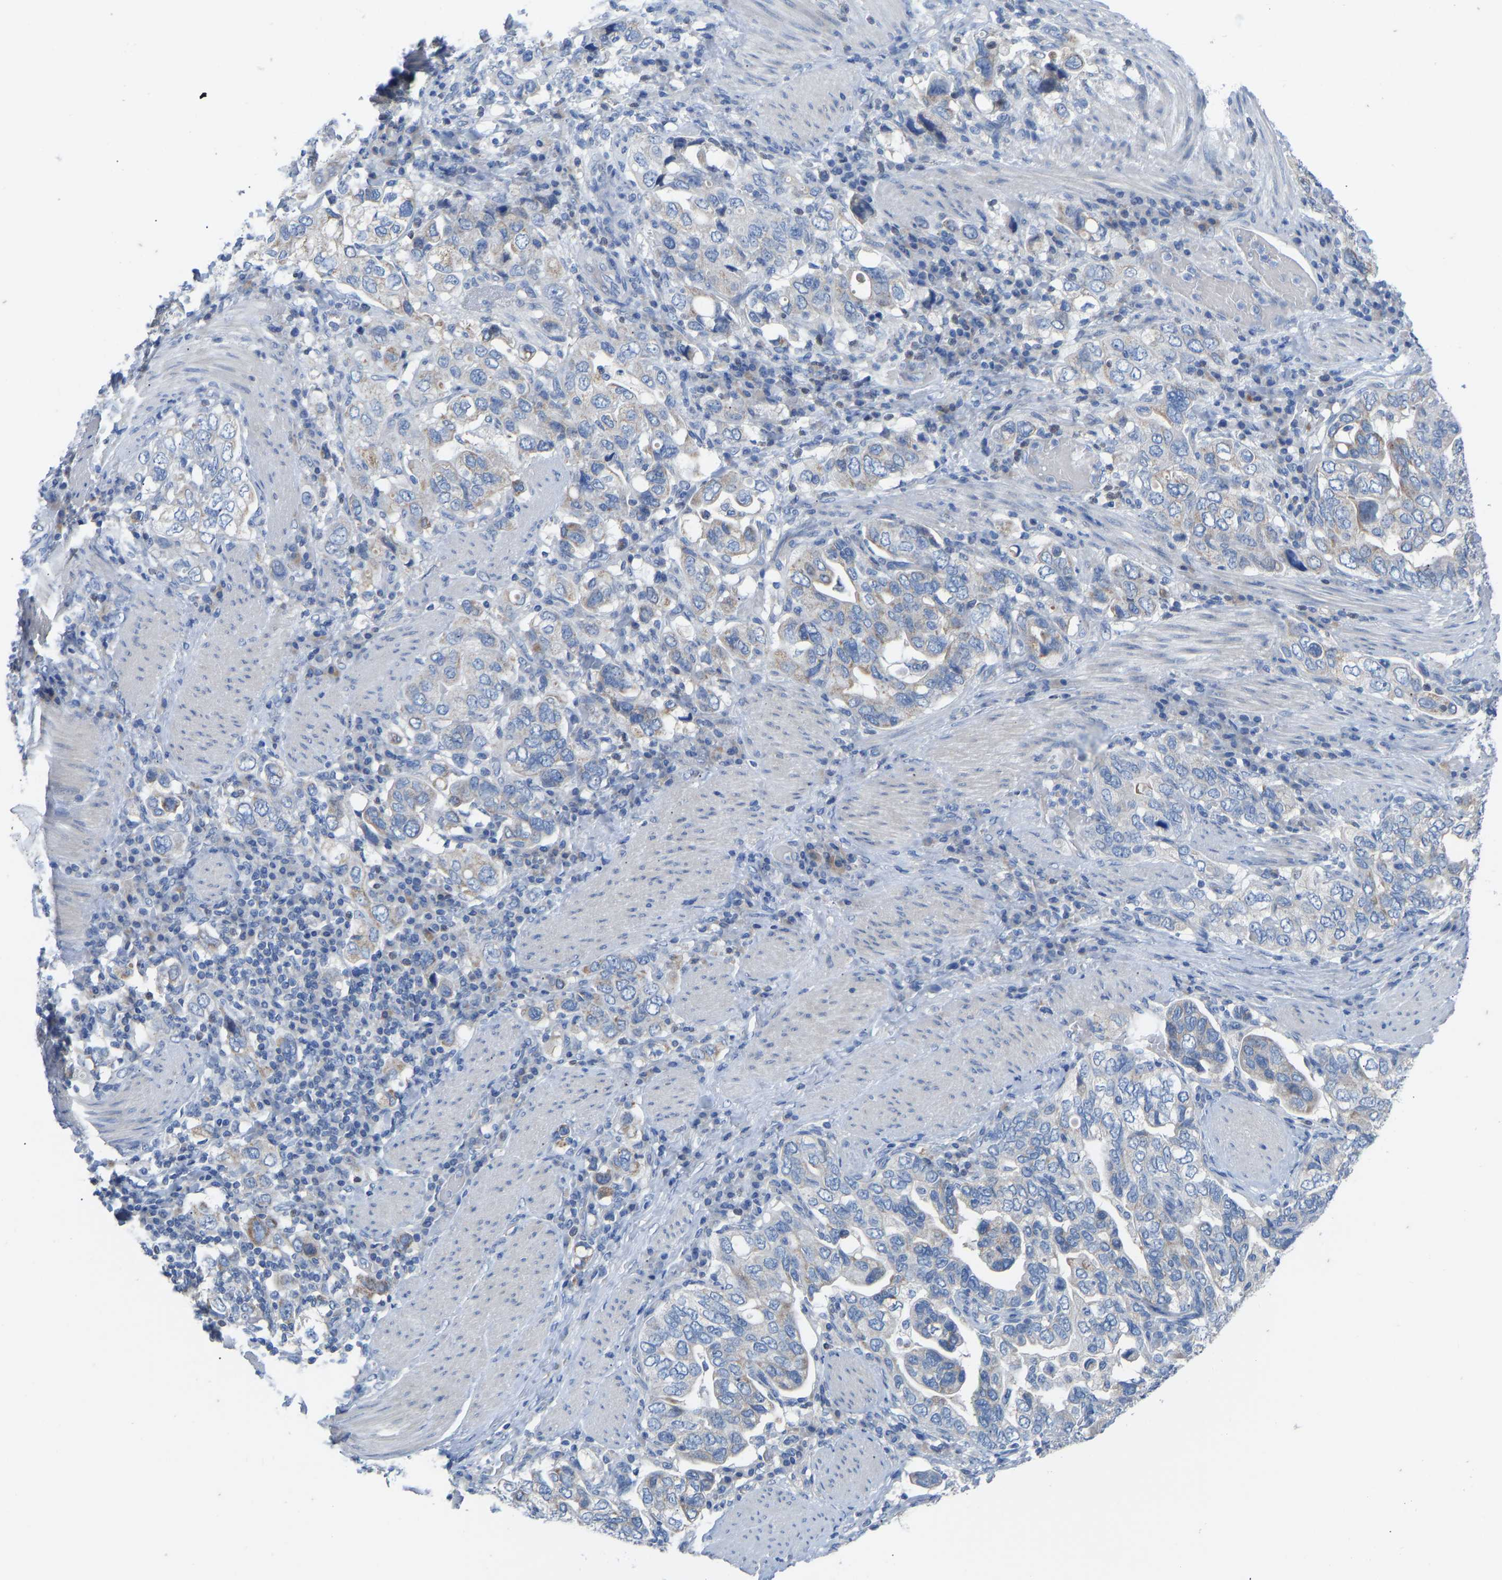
{"staining": {"intensity": "weak", "quantity": "<25%", "location": "cytoplasmic/membranous"}, "tissue": "stomach cancer", "cell_type": "Tumor cells", "image_type": "cancer", "snomed": [{"axis": "morphology", "description": "Adenocarcinoma, NOS"}, {"axis": "topography", "description": "Stomach, upper"}], "caption": "Immunohistochemistry of stomach adenocarcinoma shows no expression in tumor cells.", "gene": "OLIG2", "patient": {"sex": "male", "age": 62}}